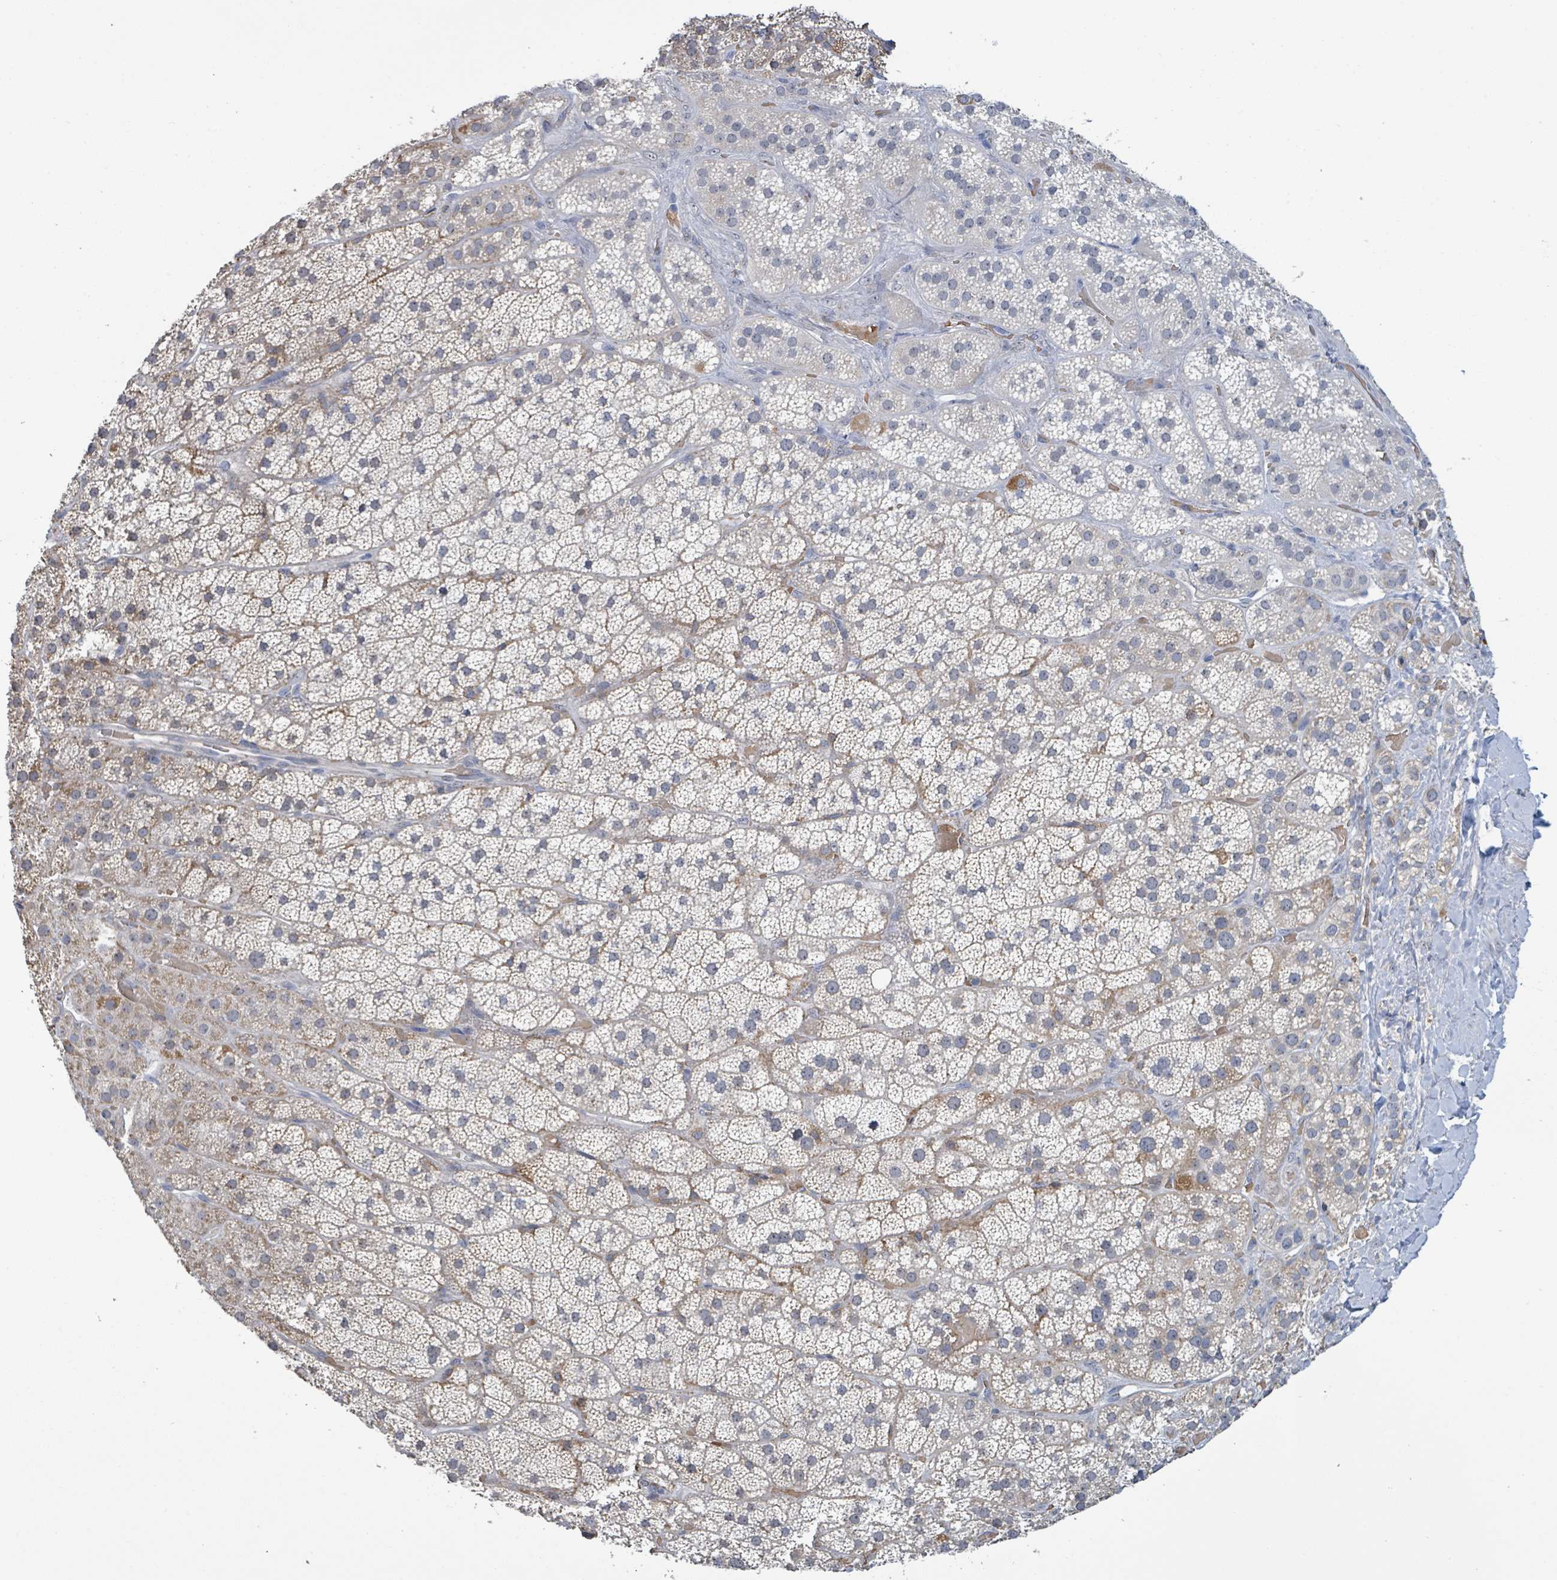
{"staining": {"intensity": "moderate", "quantity": "<25%", "location": "cytoplasmic/membranous"}, "tissue": "adrenal gland", "cell_type": "Glandular cells", "image_type": "normal", "snomed": [{"axis": "morphology", "description": "Normal tissue, NOS"}, {"axis": "topography", "description": "Adrenal gland"}], "caption": "Immunohistochemical staining of unremarkable adrenal gland reveals <25% levels of moderate cytoplasmic/membranous protein expression in about <25% of glandular cells. (Brightfield microscopy of DAB IHC at high magnification).", "gene": "SEBOX", "patient": {"sex": "male", "age": 57}}